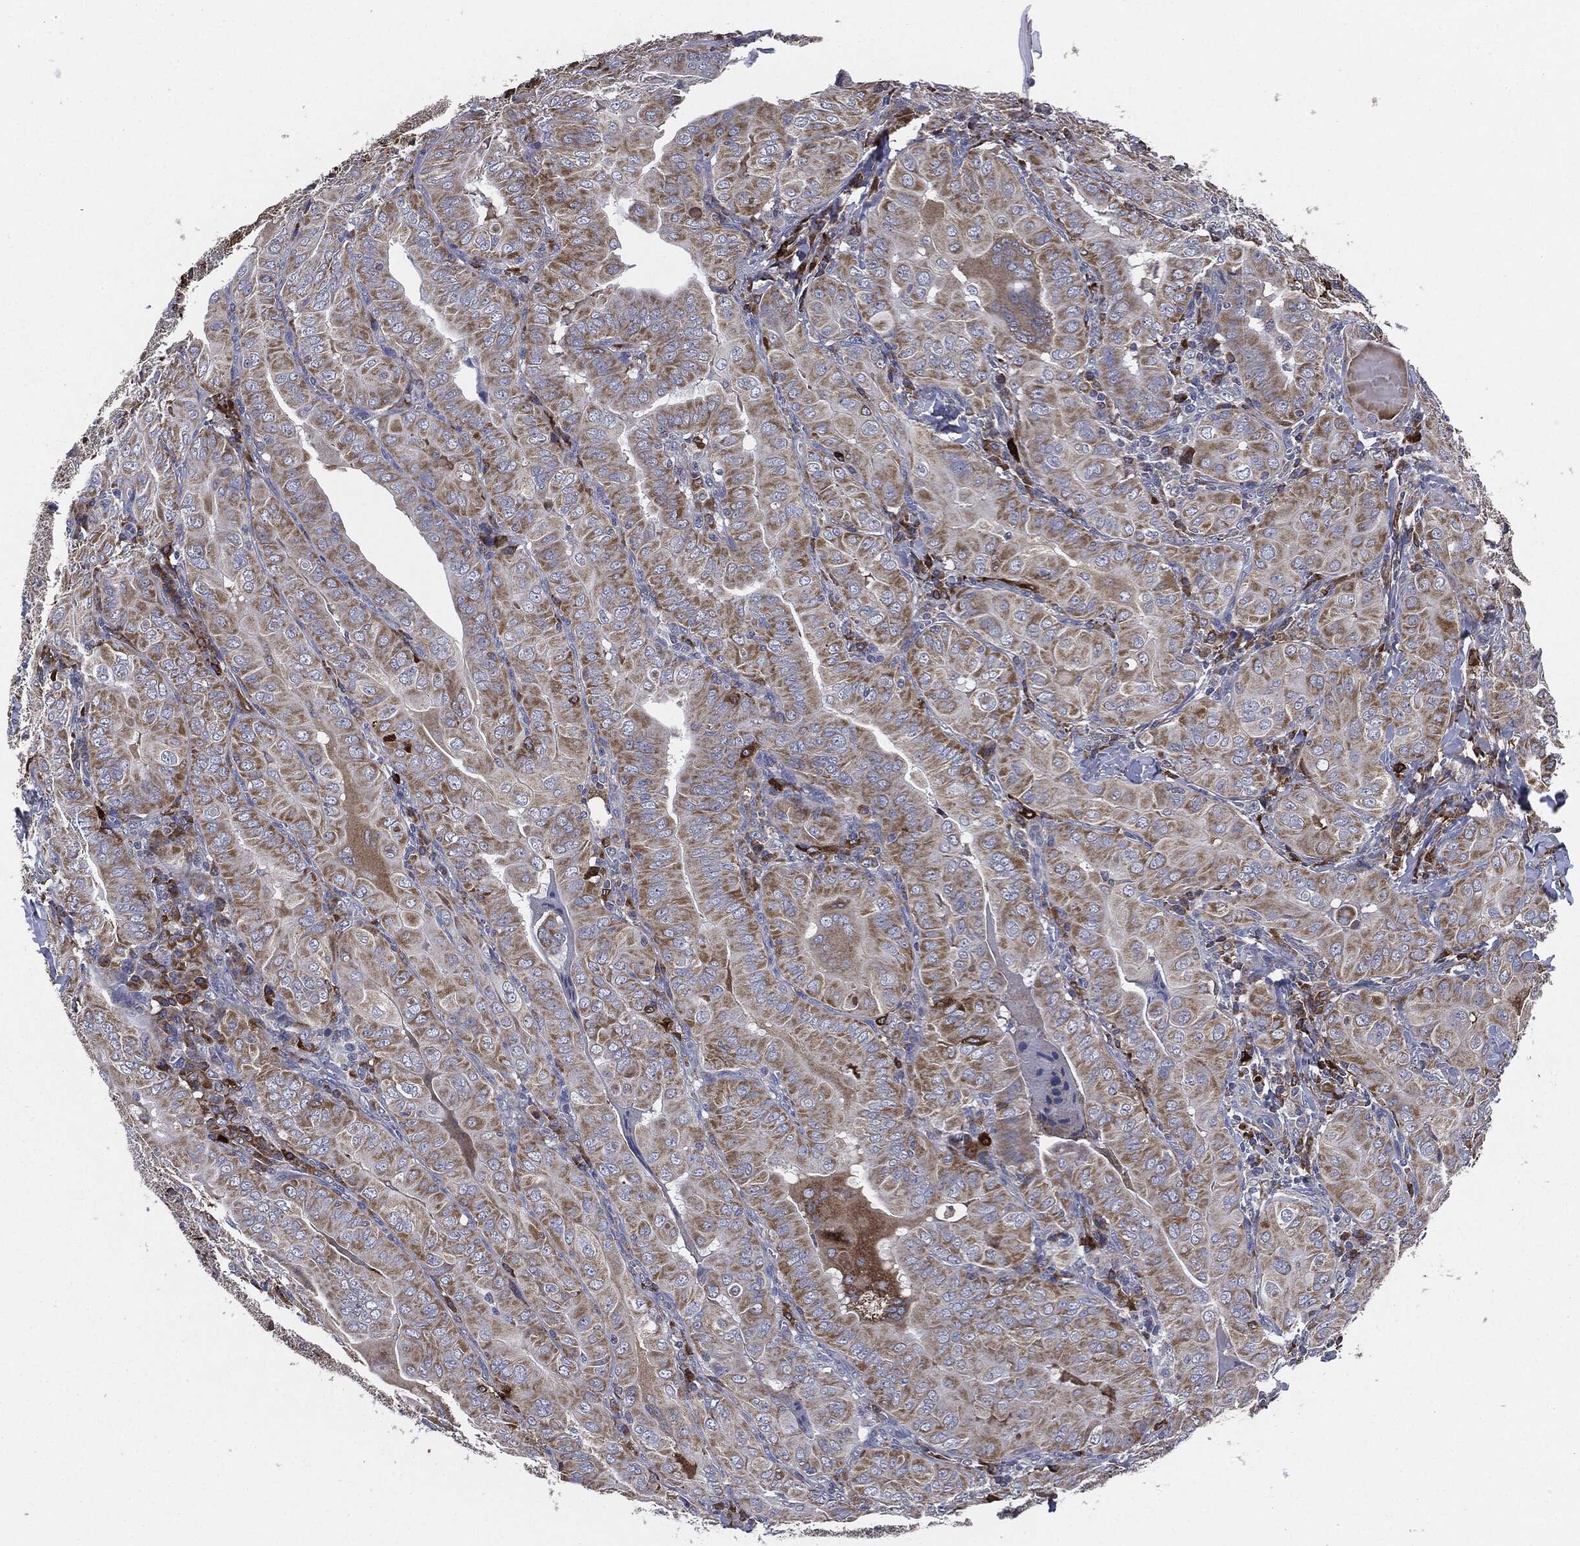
{"staining": {"intensity": "moderate", "quantity": ">75%", "location": "cytoplasmic/membranous"}, "tissue": "thyroid cancer", "cell_type": "Tumor cells", "image_type": "cancer", "snomed": [{"axis": "morphology", "description": "Papillary adenocarcinoma, NOS"}, {"axis": "topography", "description": "Thyroid gland"}], "caption": "About >75% of tumor cells in human thyroid cancer reveal moderate cytoplasmic/membranous protein staining as visualized by brown immunohistochemical staining.", "gene": "TMEM11", "patient": {"sex": "female", "age": 37}}